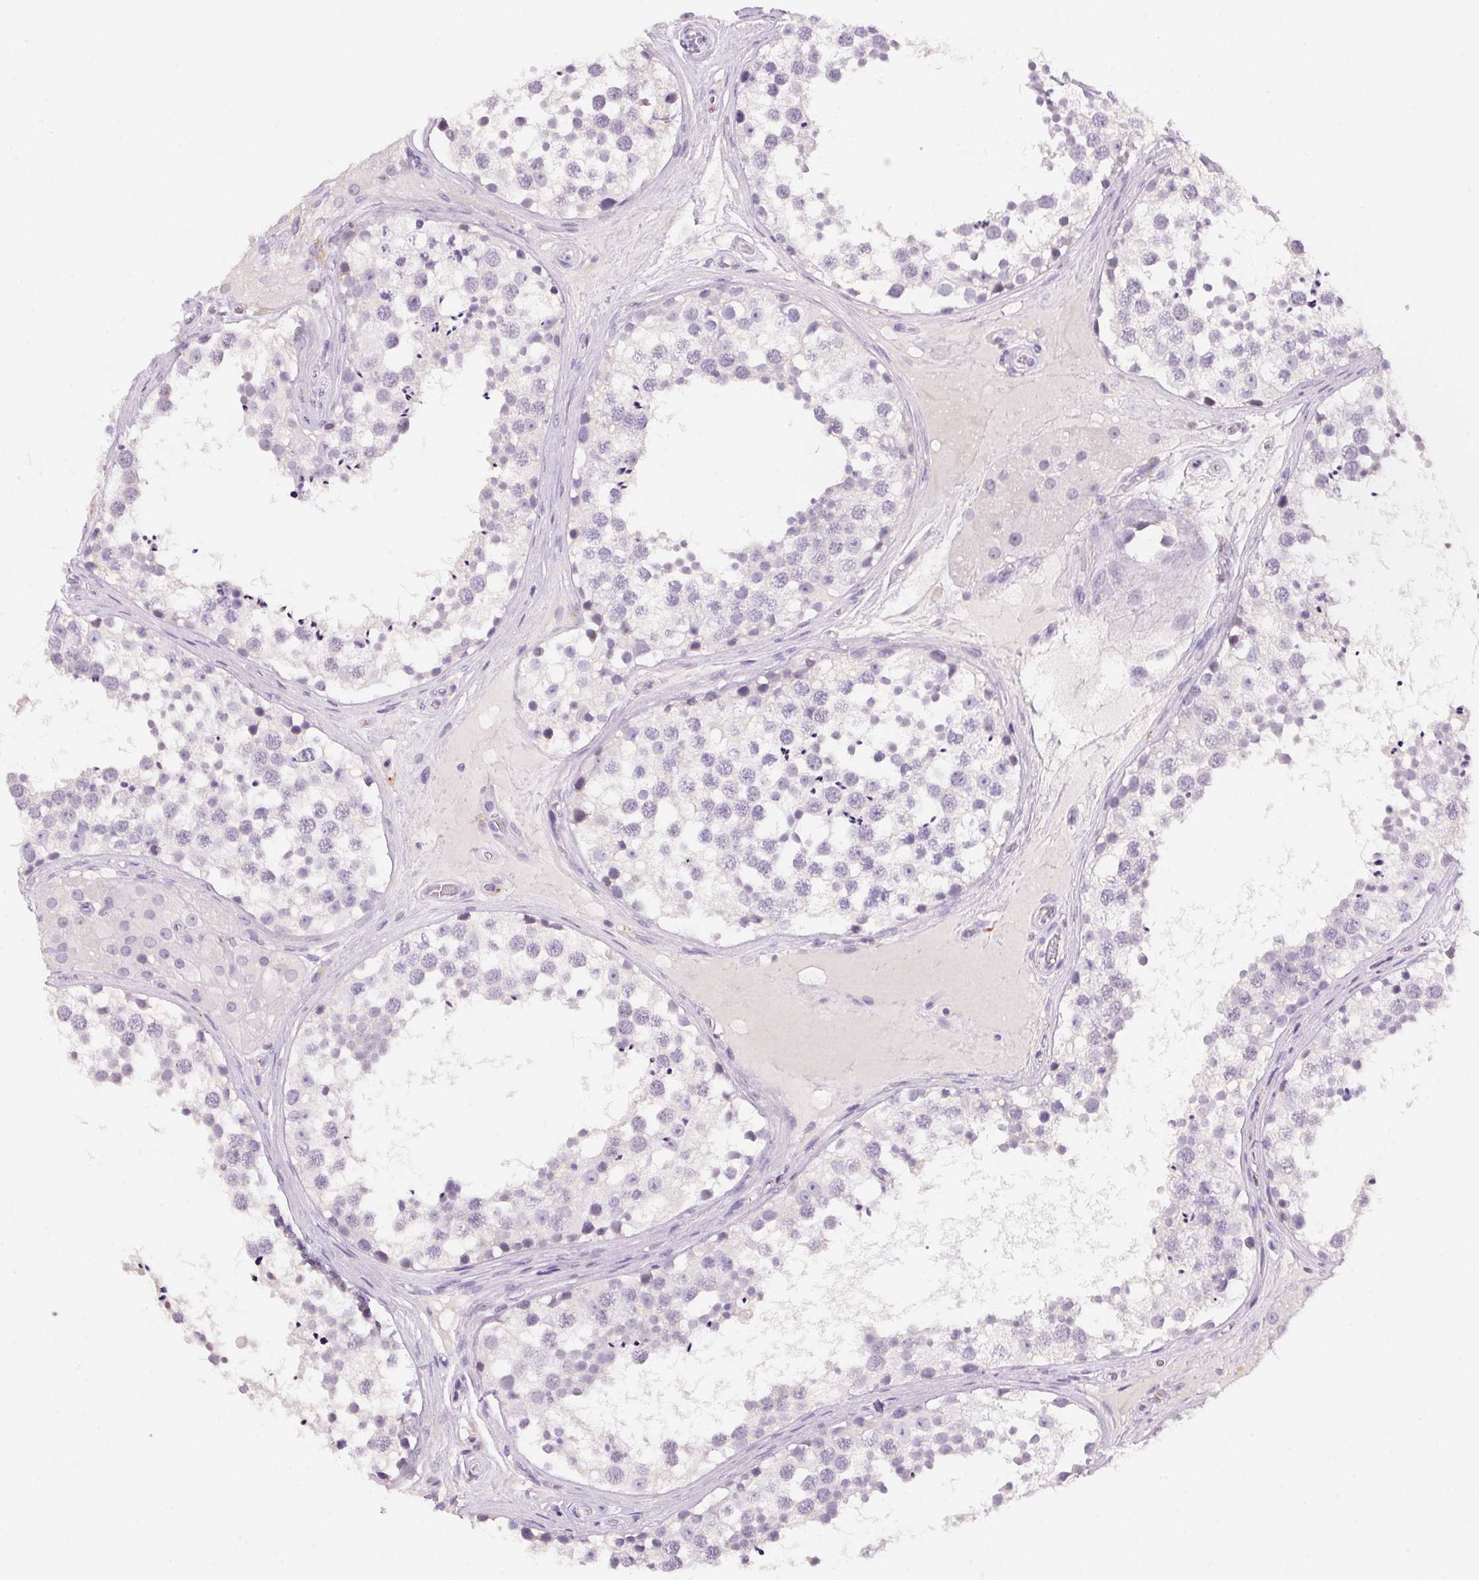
{"staining": {"intensity": "negative", "quantity": "none", "location": "none"}, "tissue": "testis", "cell_type": "Cells in seminiferous ducts", "image_type": "normal", "snomed": [{"axis": "morphology", "description": "Normal tissue, NOS"}, {"axis": "morphology", "description": "Seminoma, NOS"}, {"axis": "topography", "description": "Testis"}], "caption": "A high-resolution histopathology image shows IHC staining of unremarkable testis, which demonstrates no significant expression in cells in seminiferous ducts.", "gene": "PNLIPRP3", "patient": {"sex": "male", "age": 65}}